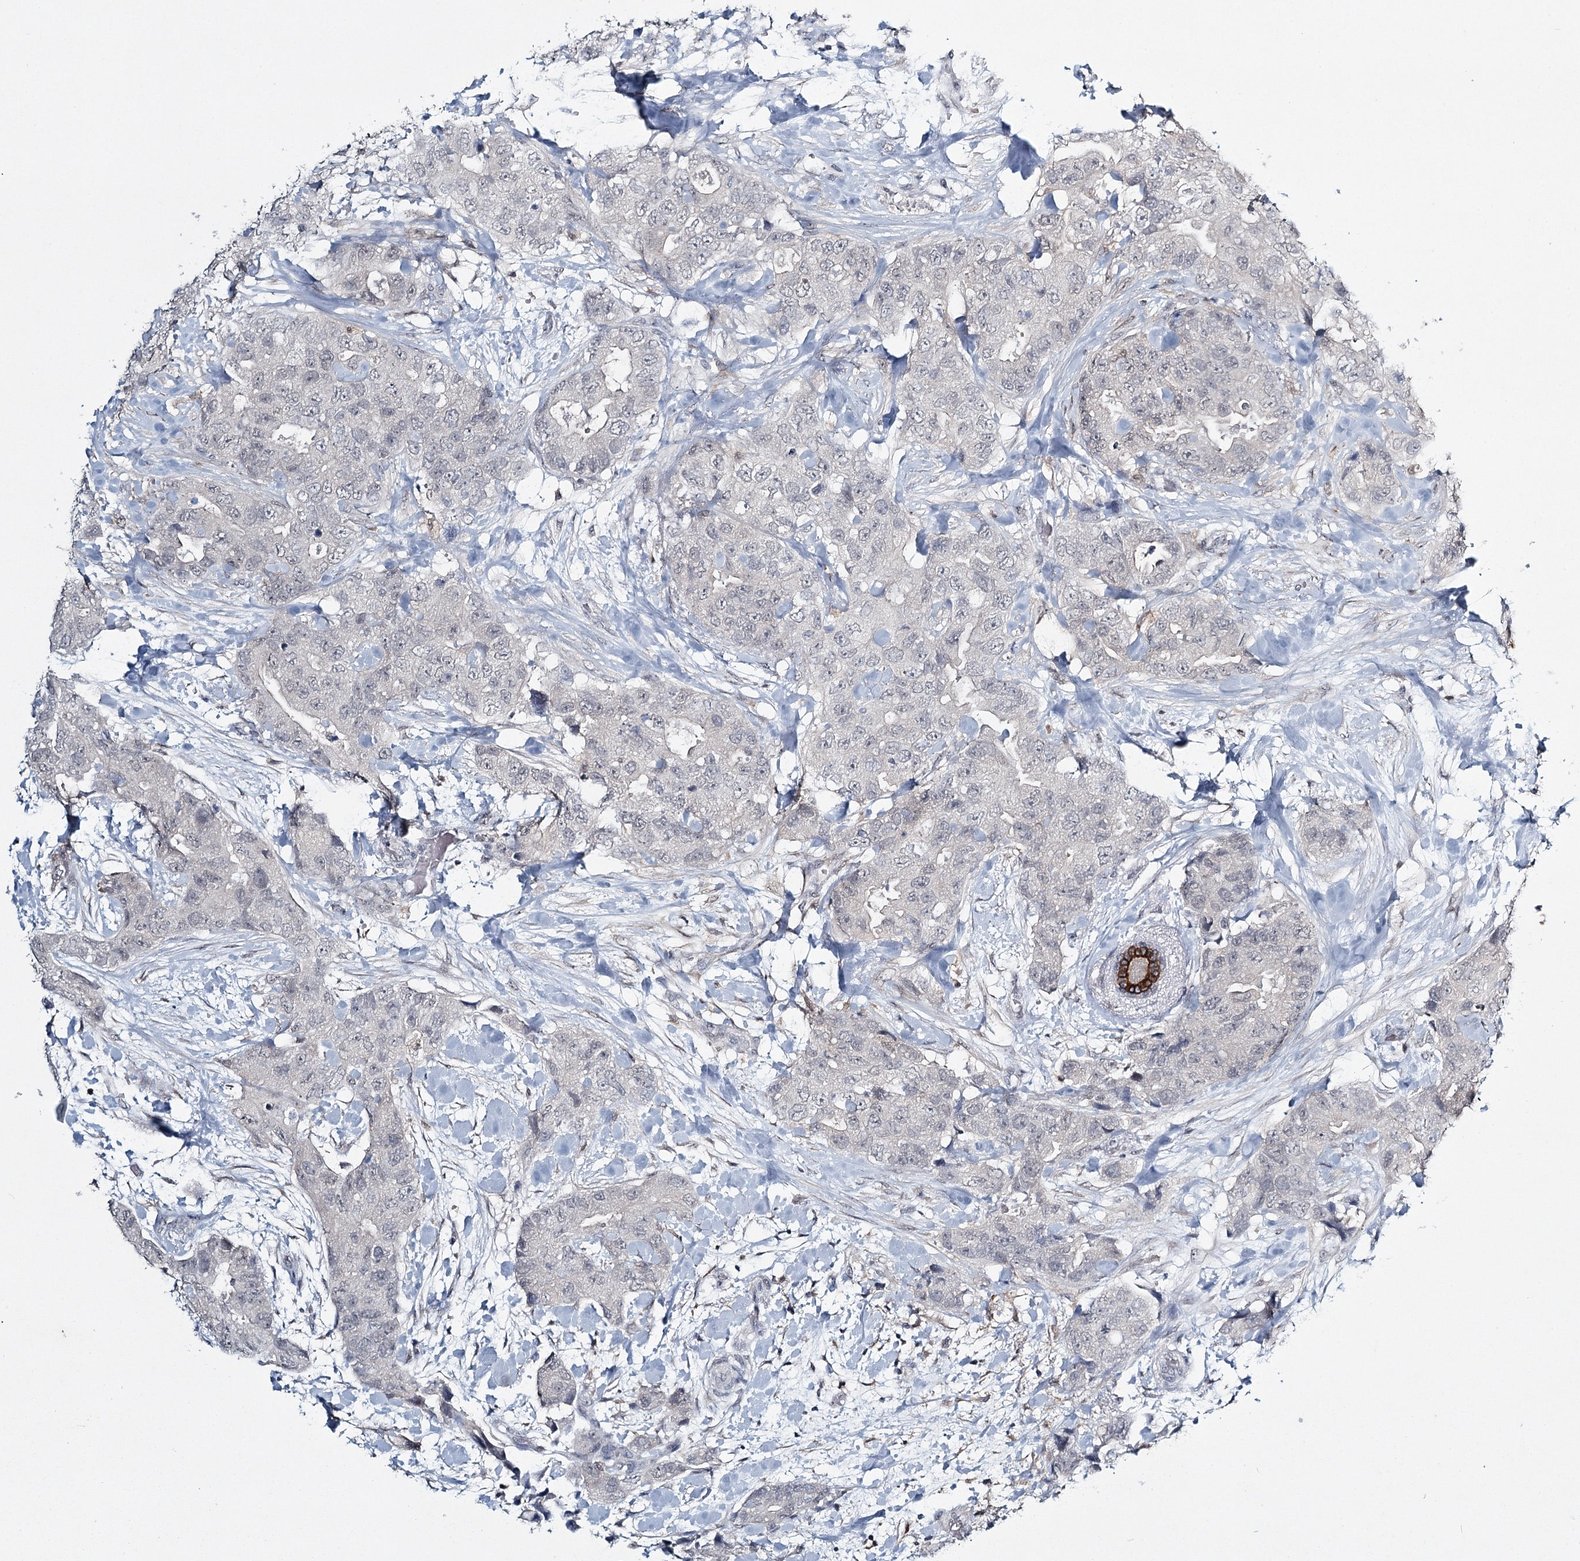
{"staining": {"intensity": "negative", "quantity": "none", "location": "none"}, "tissue": "breast cancer", "cell_type": "Tumor cells", "image_type": "cancer", "snomed": [{"axis": "morphology", "description": "Duct carcinoma"}, {"axis": "topography", "description": "Breast"}], "caption": "High power microscopy photomicrograph of an immunohistochemistry (IHC) micrograph of breast invasive ductal carcinoma, revealing no significant expression in tumor cells.", "gene": "TMEM70", "patient": {"sex": "female", "age": 62}}